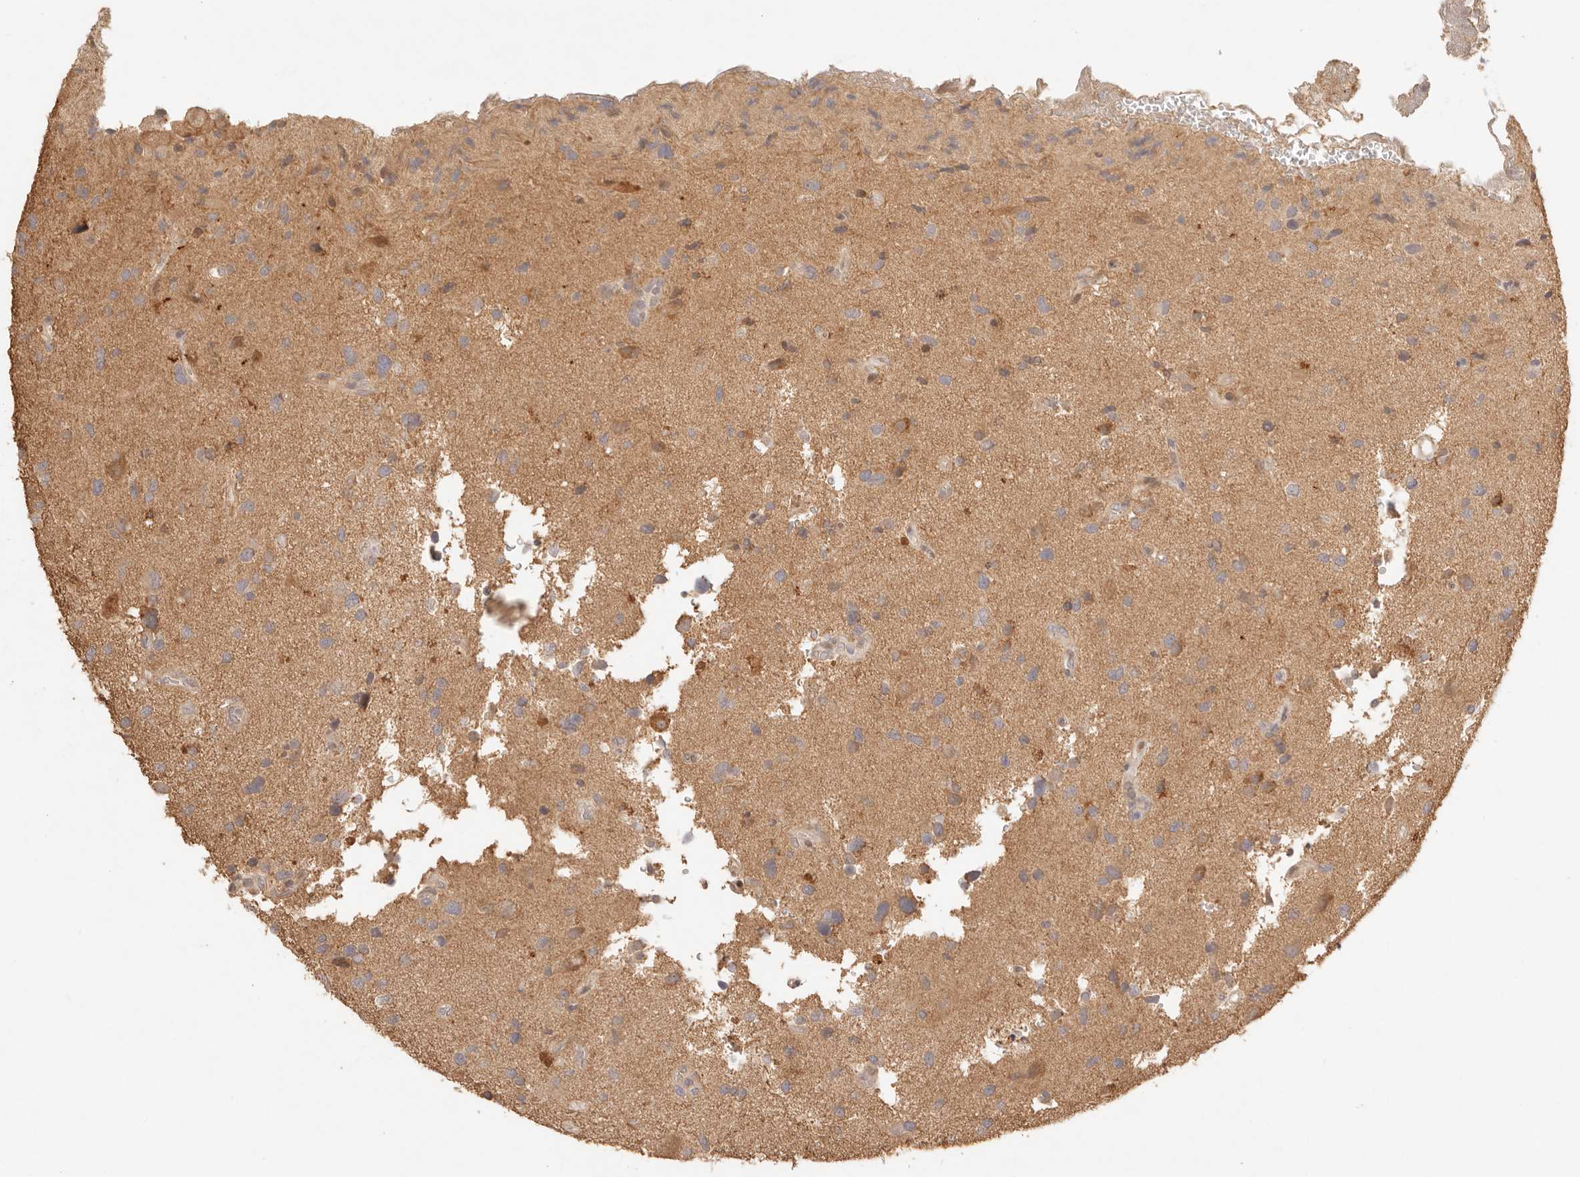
{"staining": {"intensity": "weak", "quantity": ">75%", "location": "cytoplasmic/membranous"}, "tissue": "glioma", "cell_type": "Tumor cells", "image_type": "cancer", "snomed": [{"axis": "morphology", "description": "Glioma, malignant, High grade"}, {"axis": "topography", "description": "Brain"}], "caption": "Glioma stained with a brown dye displays weak cytoplasmic/membranous positive positivity in approximately >75% of tumor cells.", "gene": "PHLDA3", "patient": {"sex": "male", "age": 33}}